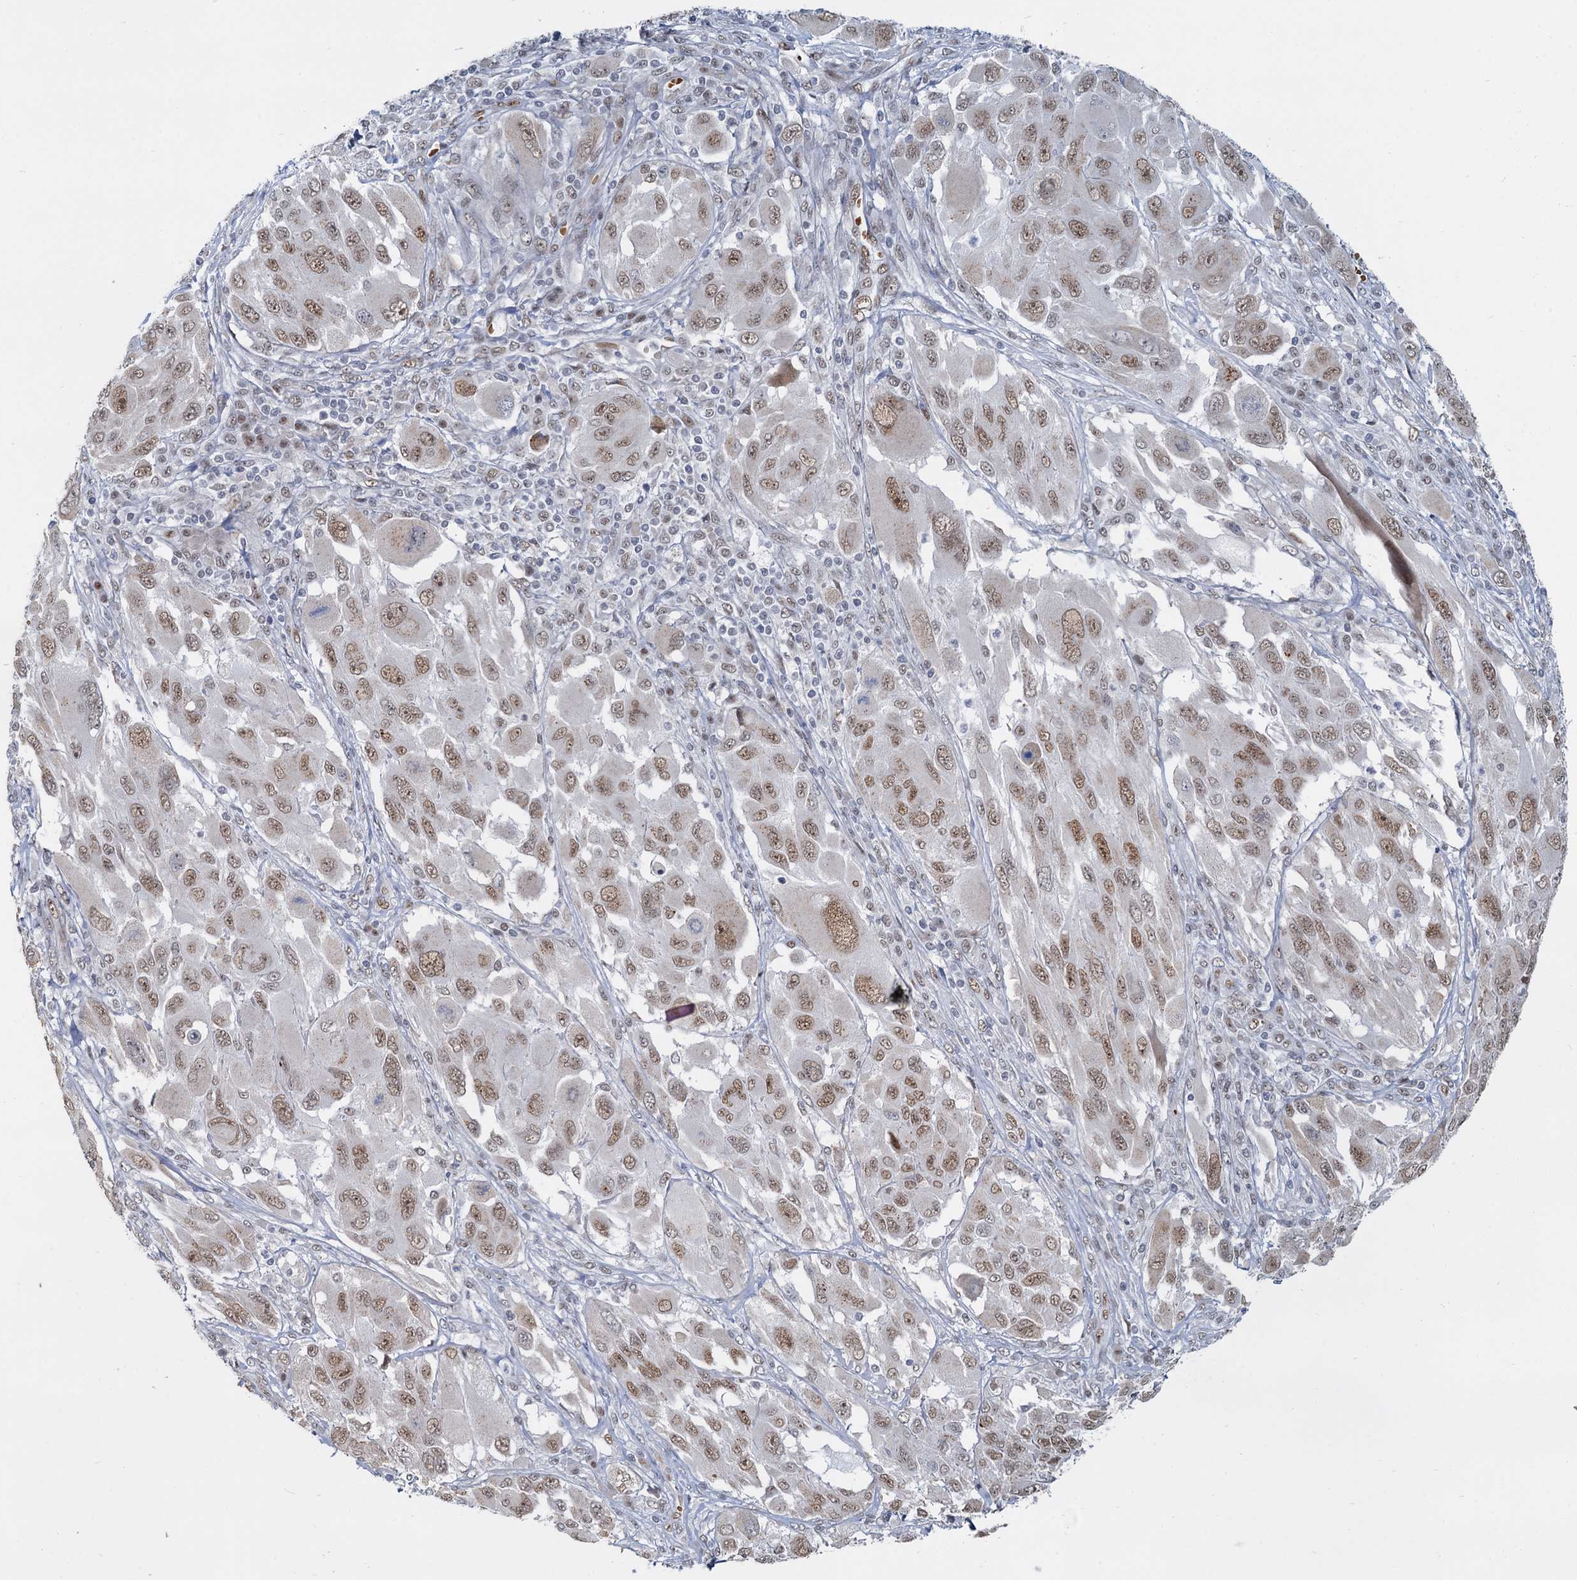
{"staining": {"intensity": "moderate", "quantity": ">75%", "location": "nuclear"}, "tissue": "melanoma", "cell_type": "Tumor cells", "image_type": "cancer", "snomed": [{"axis": "morphology", "description": "Malignant melanoma, NOS"}, {"axis": "topography", "description": "Skin"}], "caption": "An image showing moderate nuclear positivity in about >75% of tumor cells in malignant melanoma, as visualized by brown immunohistochemical staining.", "gene": "RPRD1A", "patient": {"sex": "female", "age": 91}}